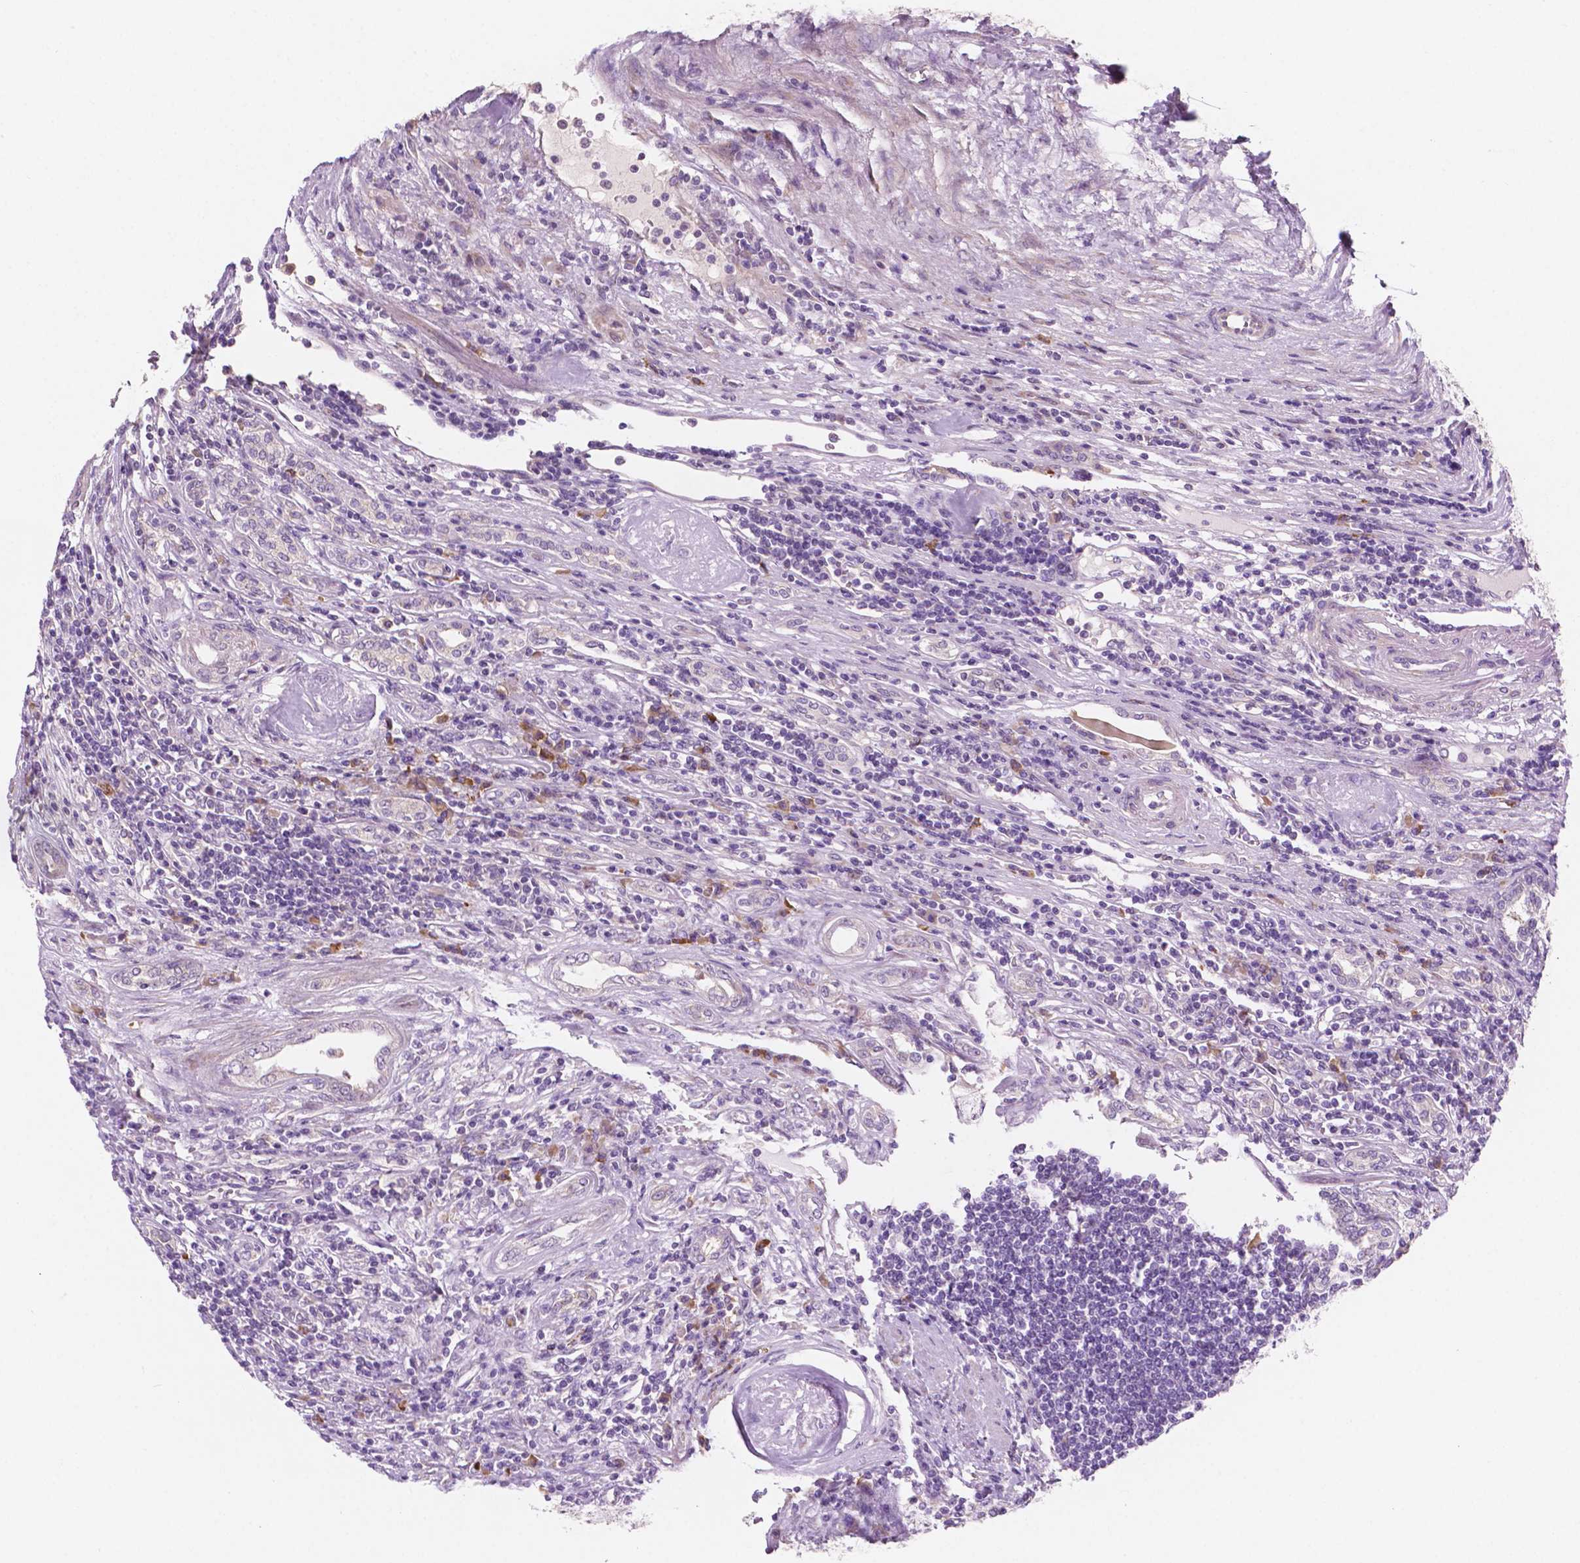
{"staining": {"intensity": "negative", "quantity": "none", "location": "none"}, "tissue": "renal cancer", "cell_type": "Tumor cells", "image_type": "cancer", "snomed": [{"axis": "morphology", "description": "Adenocarcinoma, NOS"}, {"axis": "topography", "description": "Kidney"}], "caption": "The histopathology image reveals no significant expression in tumor cells of renal cancer (adenocarcinoma). (DAB immunohistochemistry visualized using brightfield microscopy, high magnification).", "gene": "LRP1B", "patient": {"sex": "female", "age": 67}}